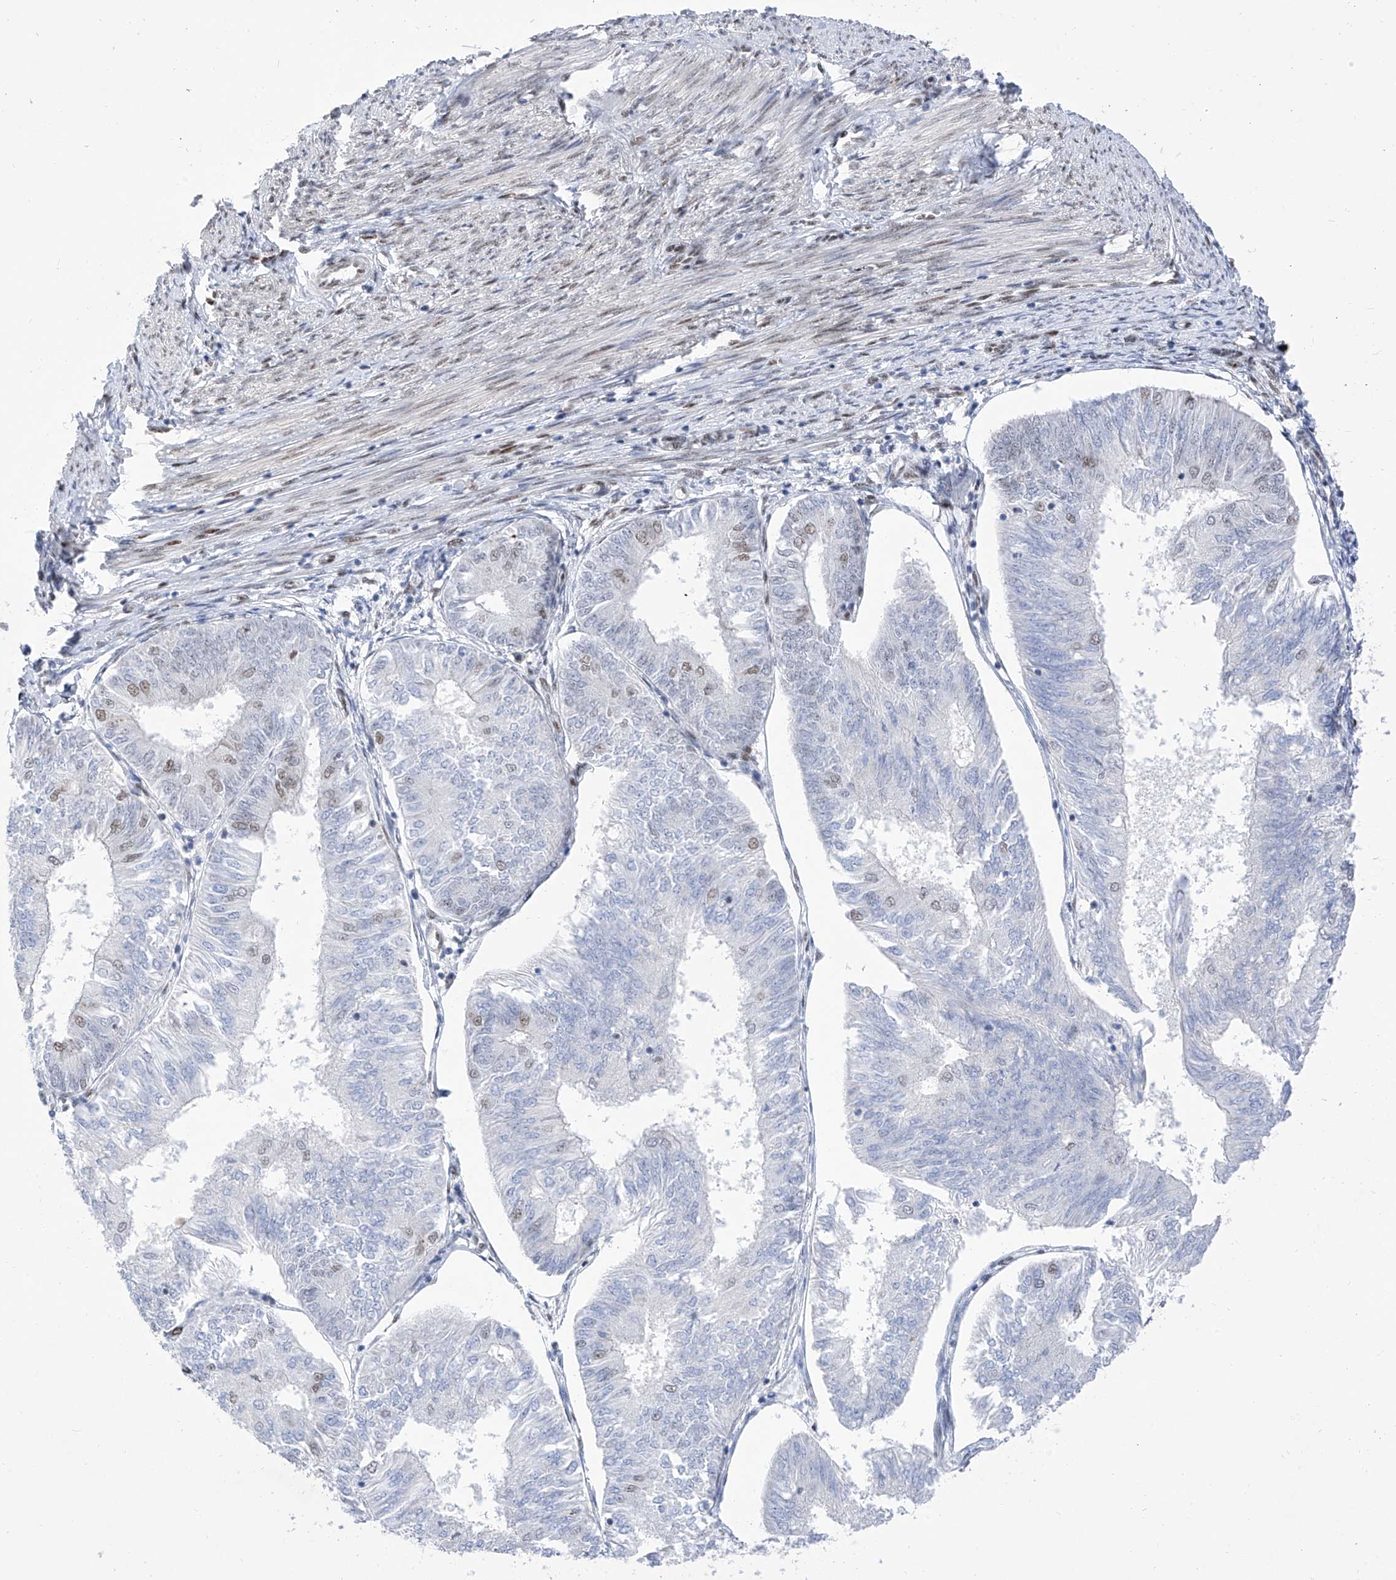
{"staining": {"intensity": "moderate", "quantity": "<25%", "location": "nuclear"}, "tissue": "endometrial cancer", "cell_type": "Tumor cells", "image_type": "cancer", "snomed": [{"axis": "morphology", "description": "Adenocarcinoma, NOS"}, {"axis": "topography", "description": "Endometrium"}], "caption": "Endometrial cancer stained with IHC reveals moderate nuclear expression in about <25% of tumor cells. (brown staining indicates protein expression, while blue staining denotes nuclei).", "gene": "ATN1", "patient": {"sex": "female", "age": 58}}